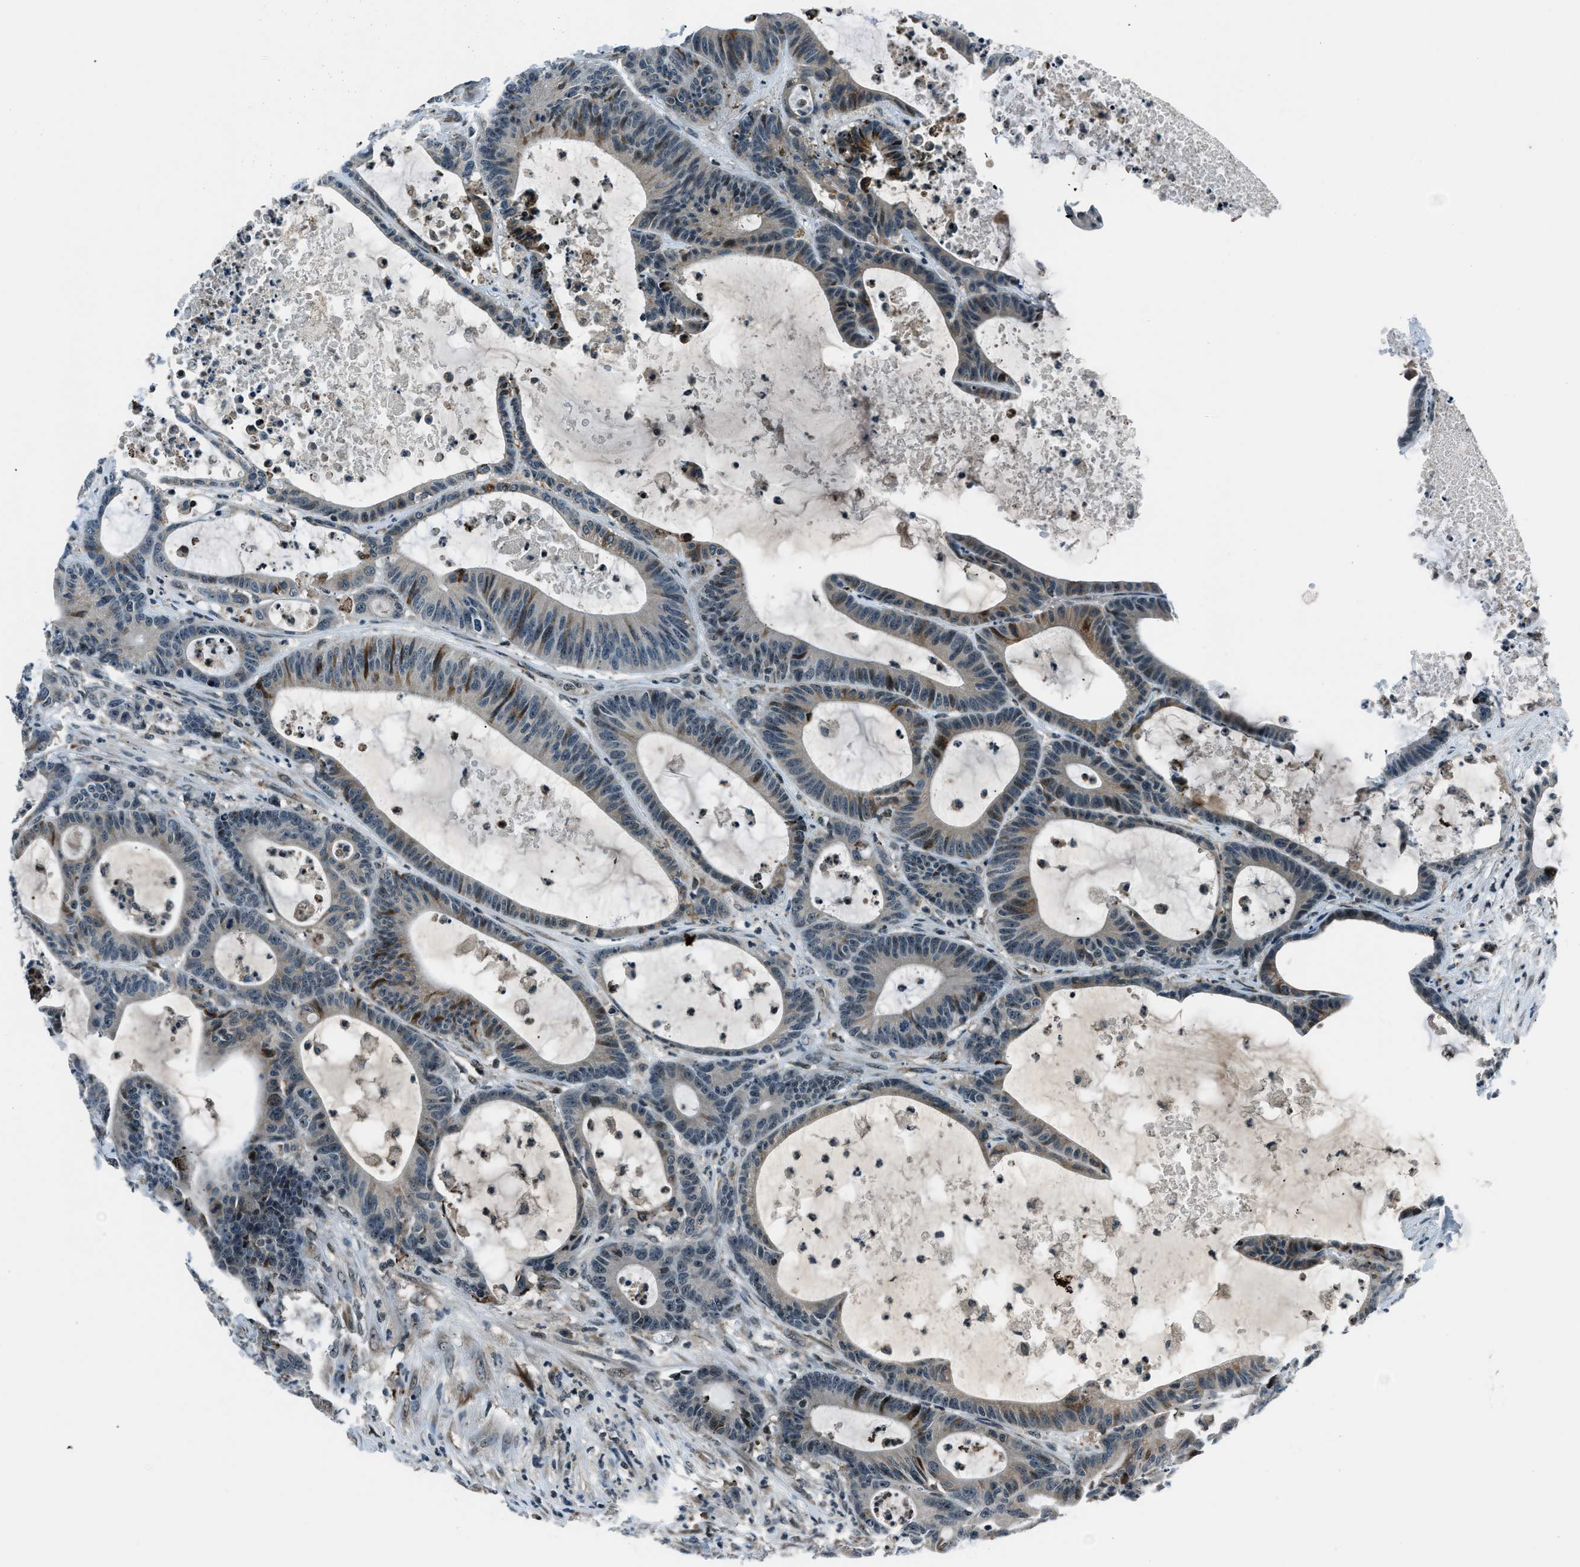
{"staining": {"intensity": "moderate", "quantity": "<25%", "location": "cytoplasmic/membranous"}, "tissue": "colorectal cancer", "cell_type": "Tumor cells", "image_type": "cancer", "snomed": [{"axis": "morphology", "description": "Adenocarcinoma, NOS"}, {"axis": "topography", "description": "Colon"}], "caption": "Protein expression analysis of colorectal adenocarcinoma shows moderate cytoplasmic/membranous staining in approximately <25% of tumor cells. The staining is performed using DAB brown chromogen to label protein expression. The nuclei are counter-stained blue using hematoxylin.", "gene": "ACTL9", "patient": {"sex": "female", "age": 84}}